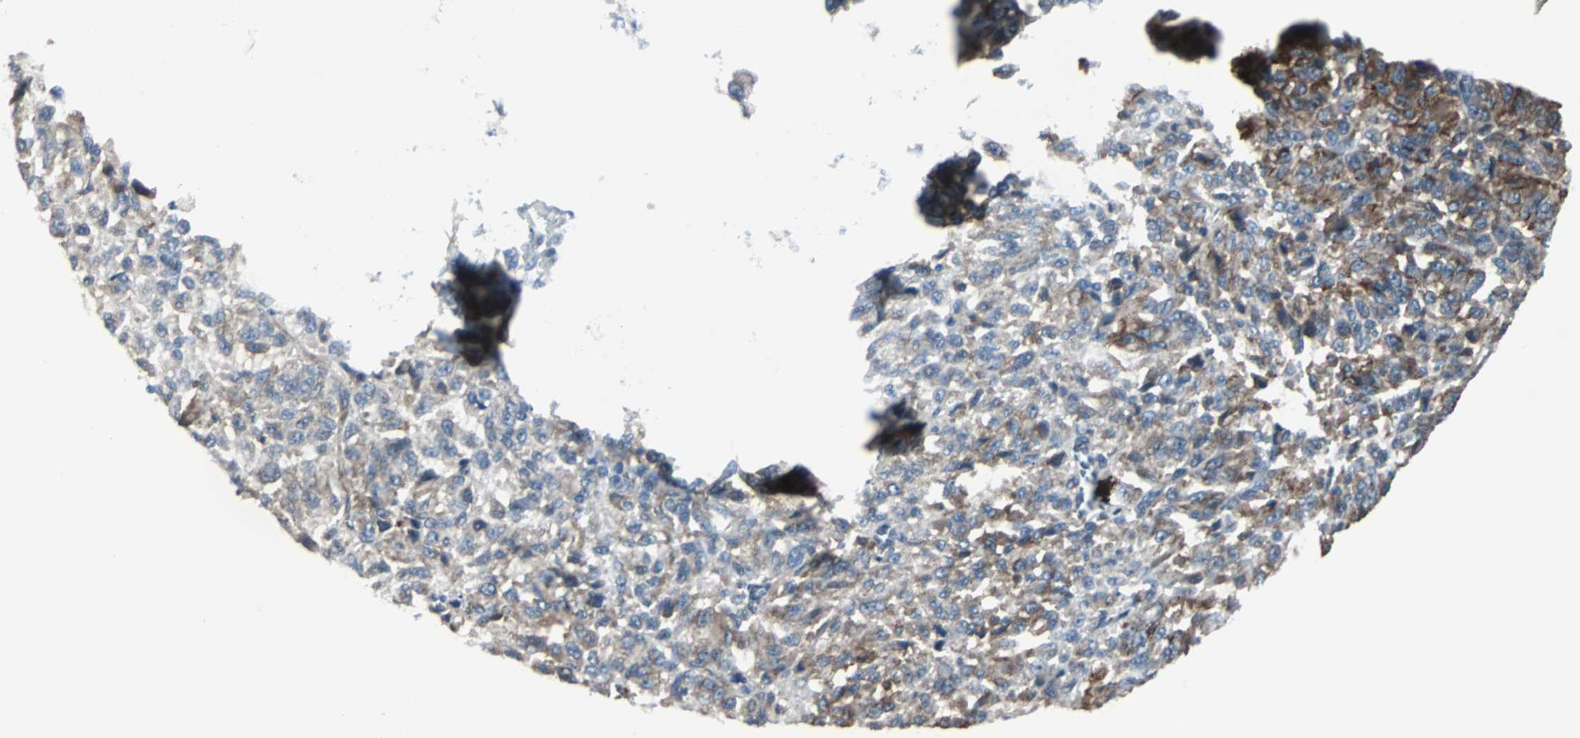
{"staining": {"intensity": "moderate", "quantity": "25%-75%", "location": "cytoplasmic/membranous"}, "tissue": "melanoma", "cell_type": "Tumor cells", "image_type": "cancer", "snomed": [{"axis": "morphology", "description": "Malignant melanoma, Metastatic site"}, {"axis": "topography", "description": "Lung"}], "caption": "Melanoma stained with a brown dye demonstrates moderate cytoplasmic/membranous positive positivity in approximately 25%-75% of tumor cells.", "gene": "CHP1", "patient": {"sex": "male", "age": 64}}